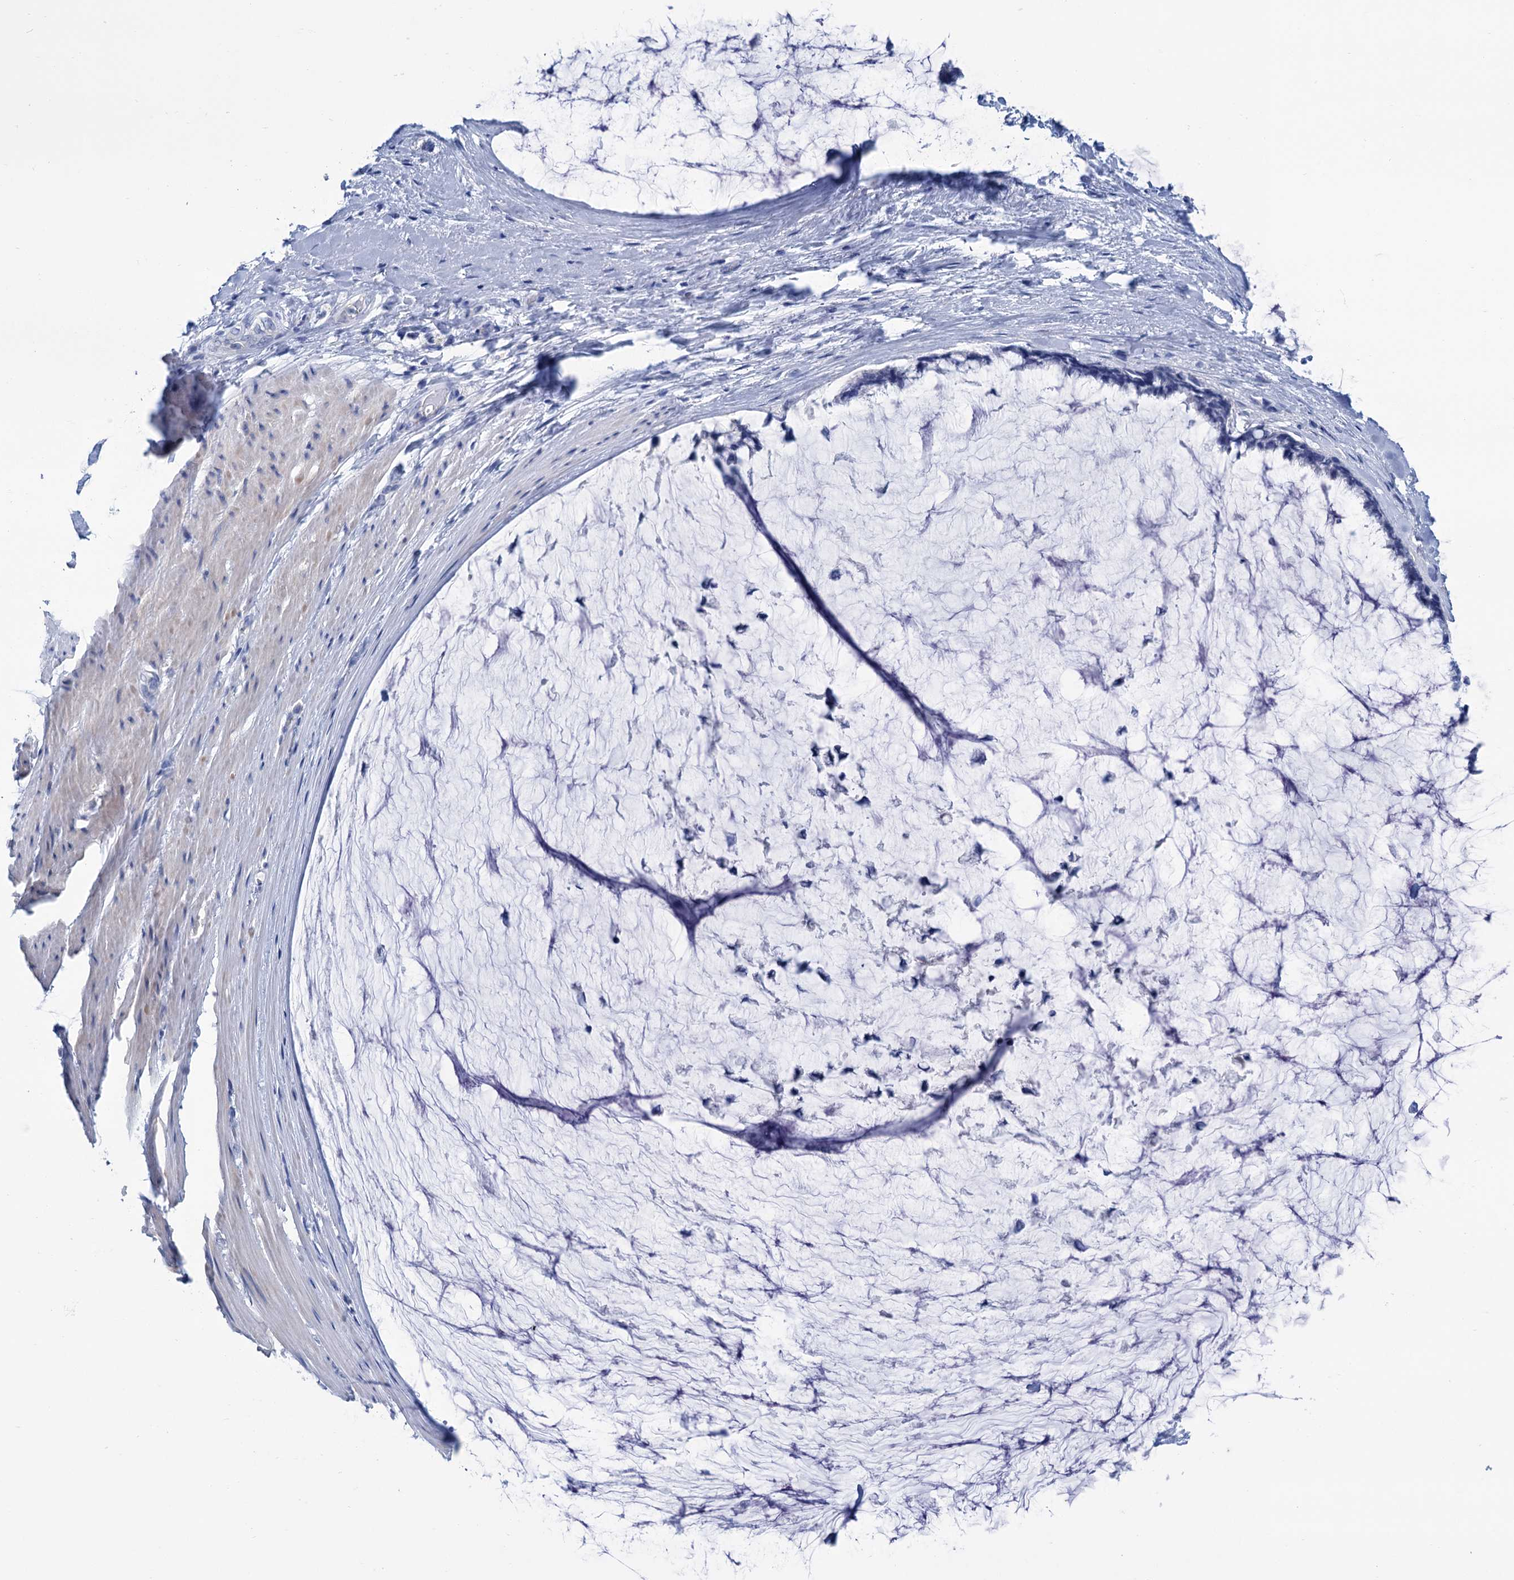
{"staining": {"intensity": "negative", "quantity": "none", "location": "none"}, "tissue": "ovarian cancer", "cell_type": "Tumor cells", "image_type": "cancer", "snomed": [{"axis": "morphology", "description": "Cystadenocarcinoma, mucinous, NOS"}, {"axis": "topography", "description": "Ovary"}], "caption": "High power microscopy image of an immunohistochemistry image of ovarian cancer (mucinous cystadenocarcinoma), revealing no significant positivity in tumor cells. The staining was performed using DAB to visualize the protein expression in brown, while the nuclei were stained in blue with hematoxylin (Magnification: 20x).", "gene": "MYOZ3", "patient": {"sex": "female", "age": 39}}